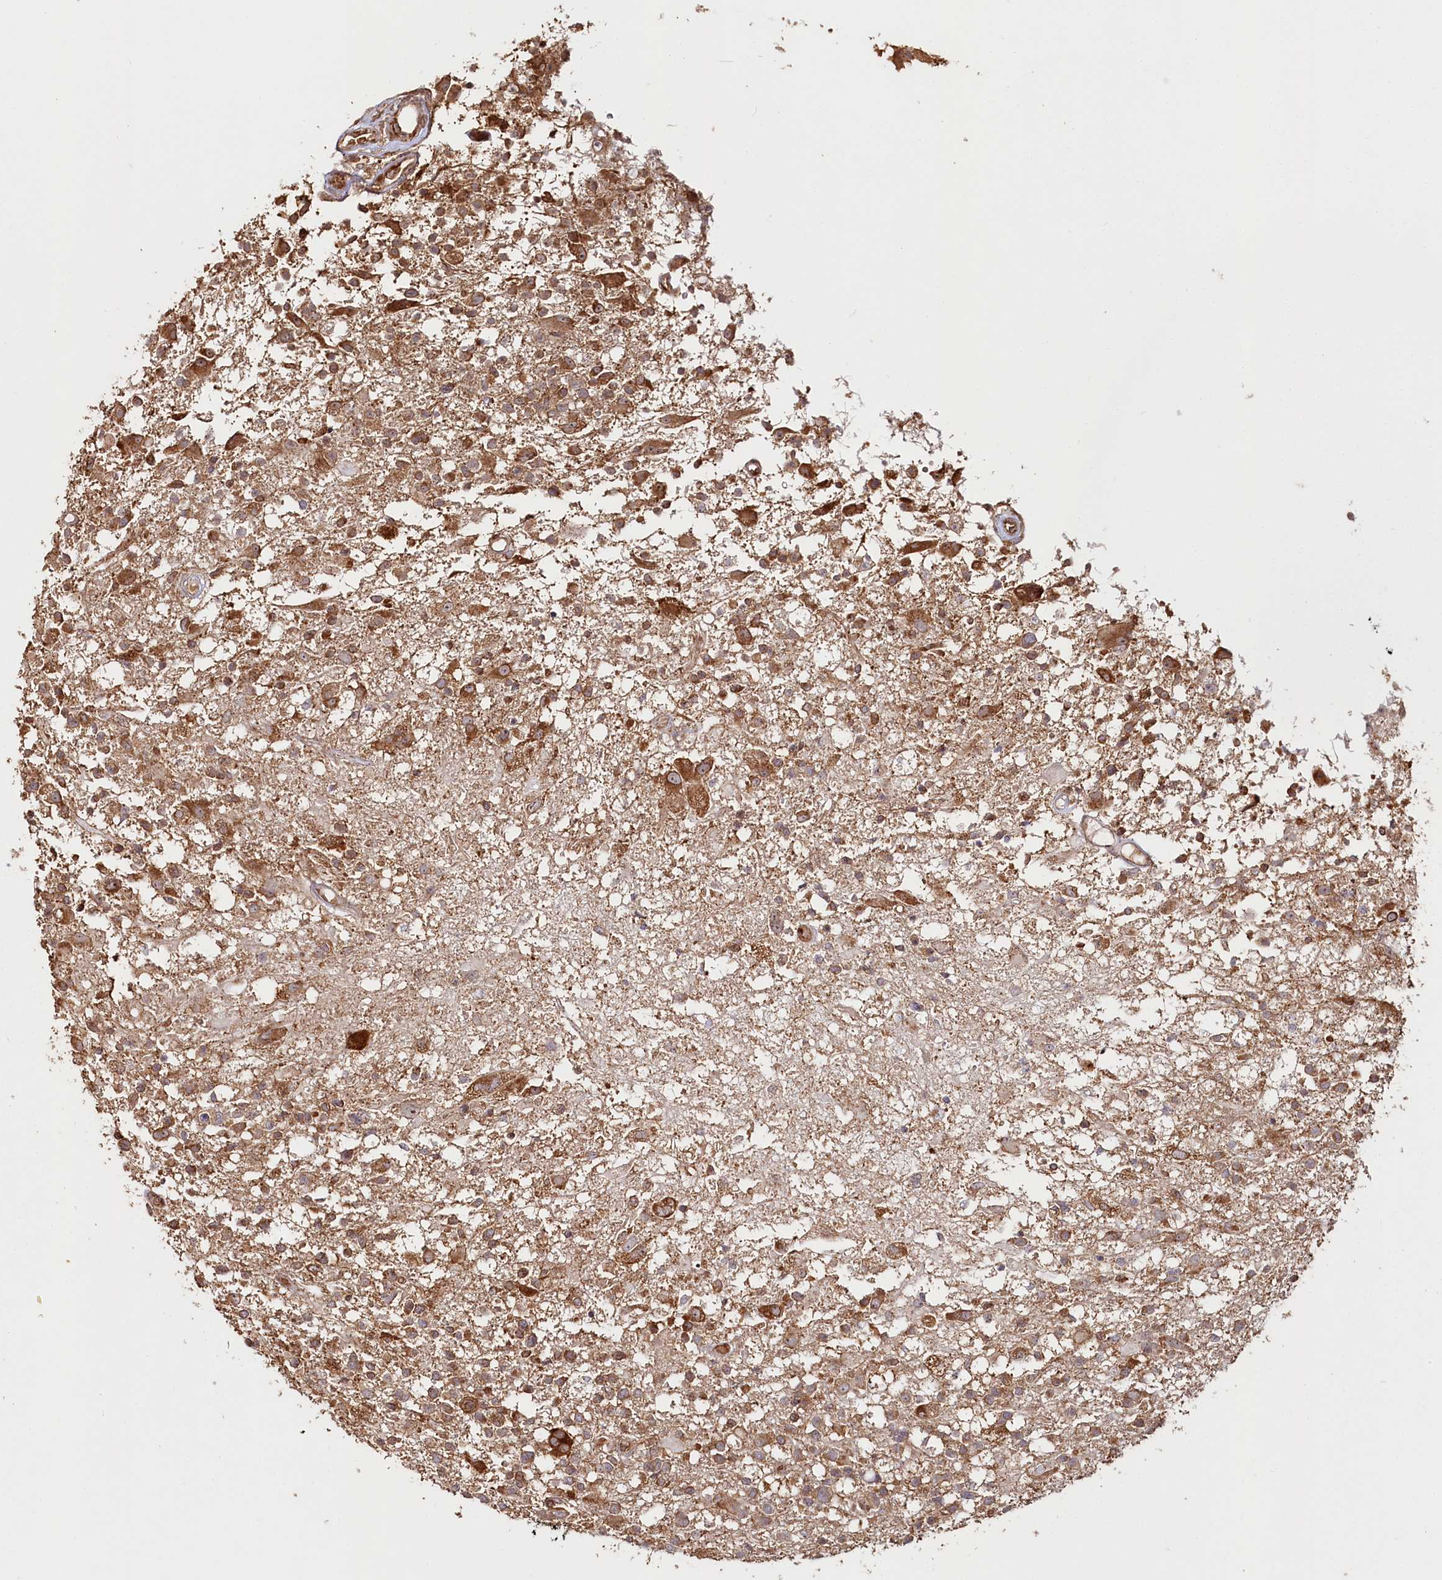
{"staining": {"intensity": "strong", "quantity": "25%-75%", "location": "cytoplasmic/membranous"}, "tissue": "glioma", "cell_type": "Tumor cells", "image_type": "cancer", "snomed": [{"axis": "morphology", "description": "Glioma, malignant, High grade"}, {"axis": "morphology", "description": "Glioblastoma, NOS"}, {"axis": "topography", "description": "Brain"}], "caption": "Immunohistochemical staining of malignant glioma (high-grade) shows strong cytoplasmic/membranous protein staining in about 25%-75% of tumor cells.", "gene": "OTUD4", "patient": {"sex": "male", "age": 60}}